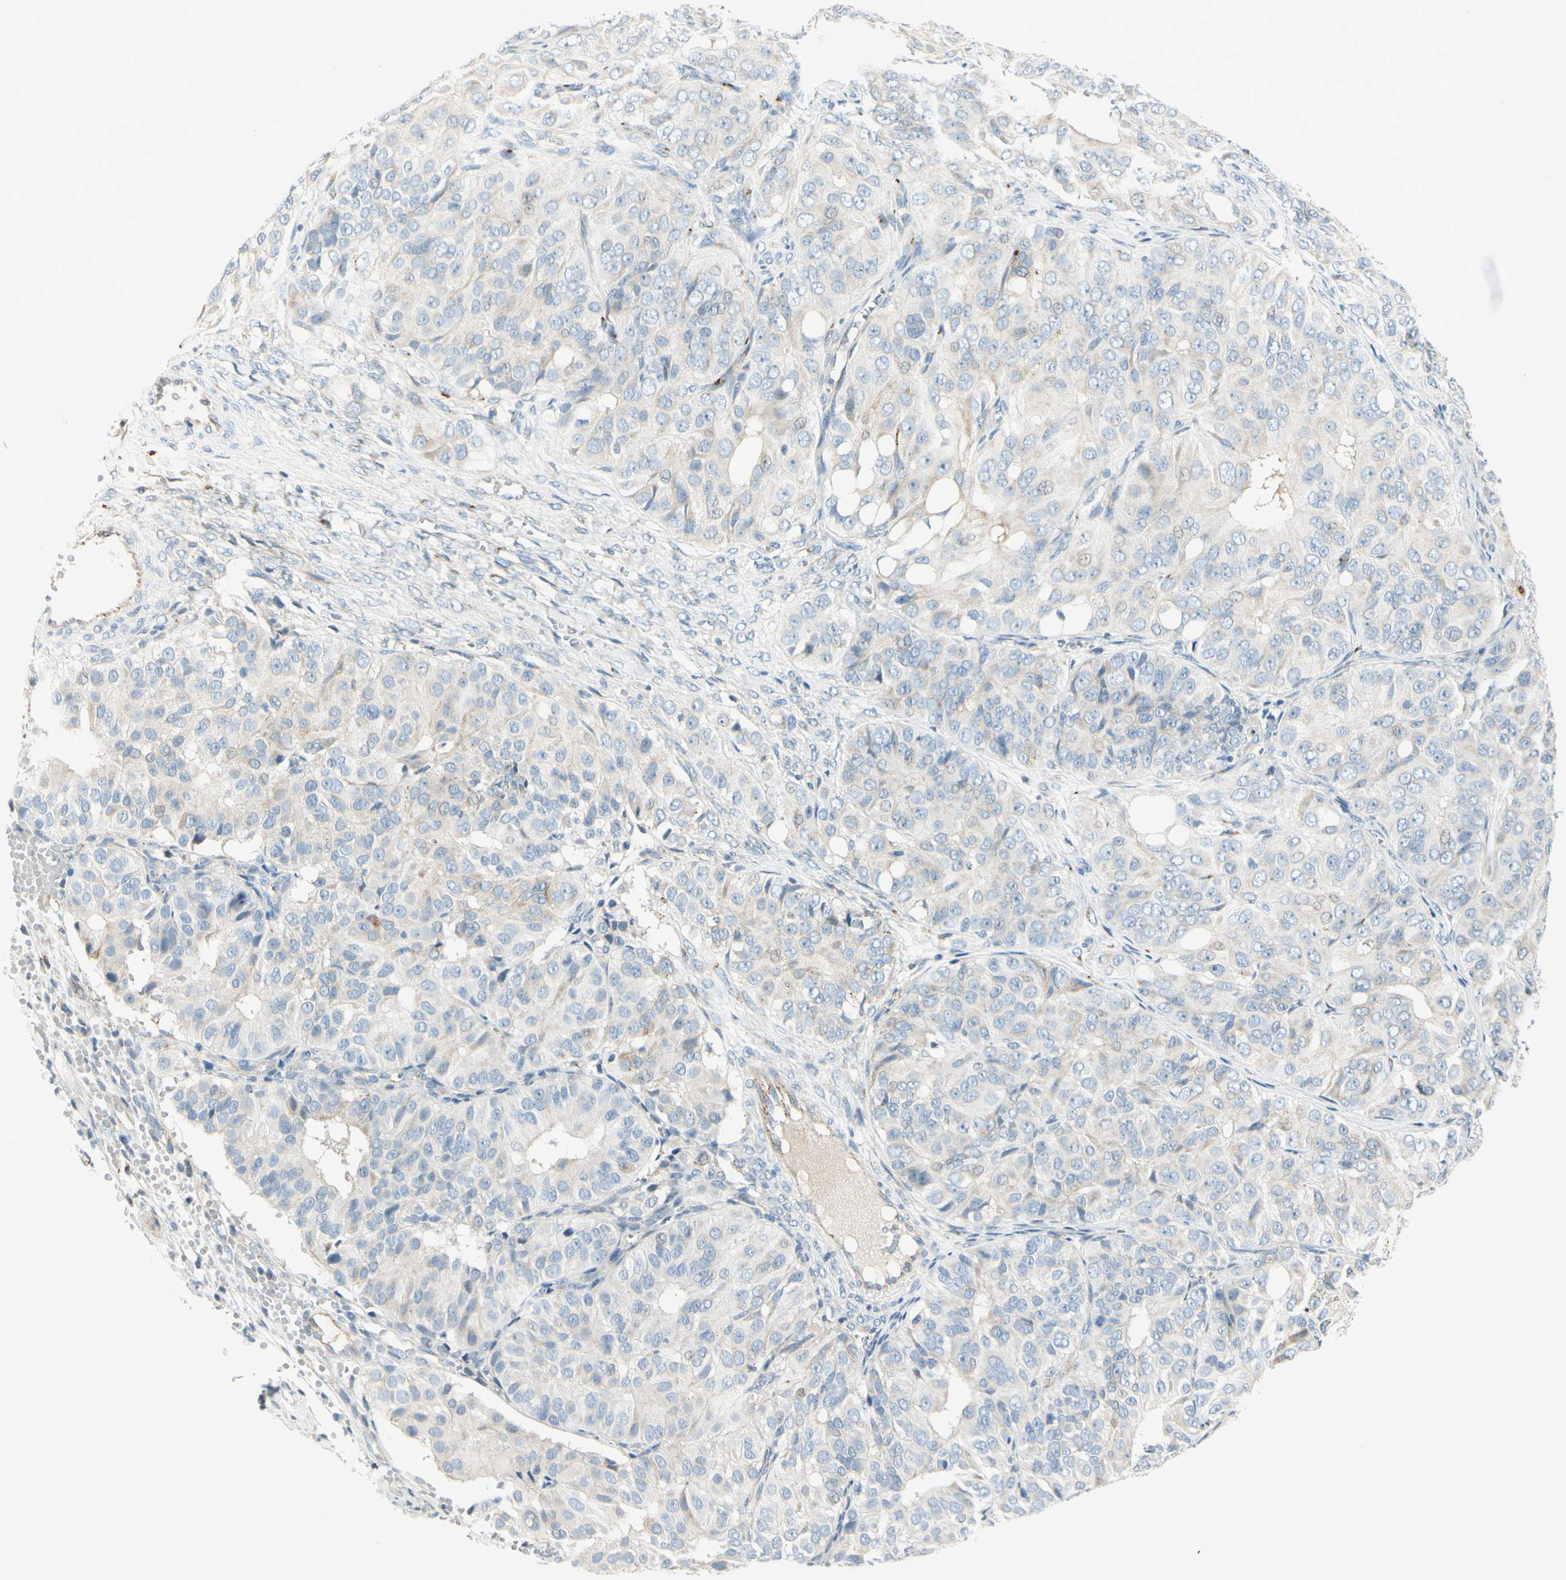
{"staining": {"intensity": "negative", "quantity": "none", "location": "none"}, "tissue": "ovarian cancer", "cell_type": "Tumor cells", "image_type": "cancer", "snomed": [{"axis": "morphology", "description": "Carcinoma, endometroid"}, {"axis": "topography", "description": "Ovary"}], "caption": "Human ovarian cancer (endometroid carcinoma) stained for a protein using immunohistochemistry reveals no positivity in tumor cells.", "gene": "GALNT5", "patient": {"sex": "female", "age": 51}}